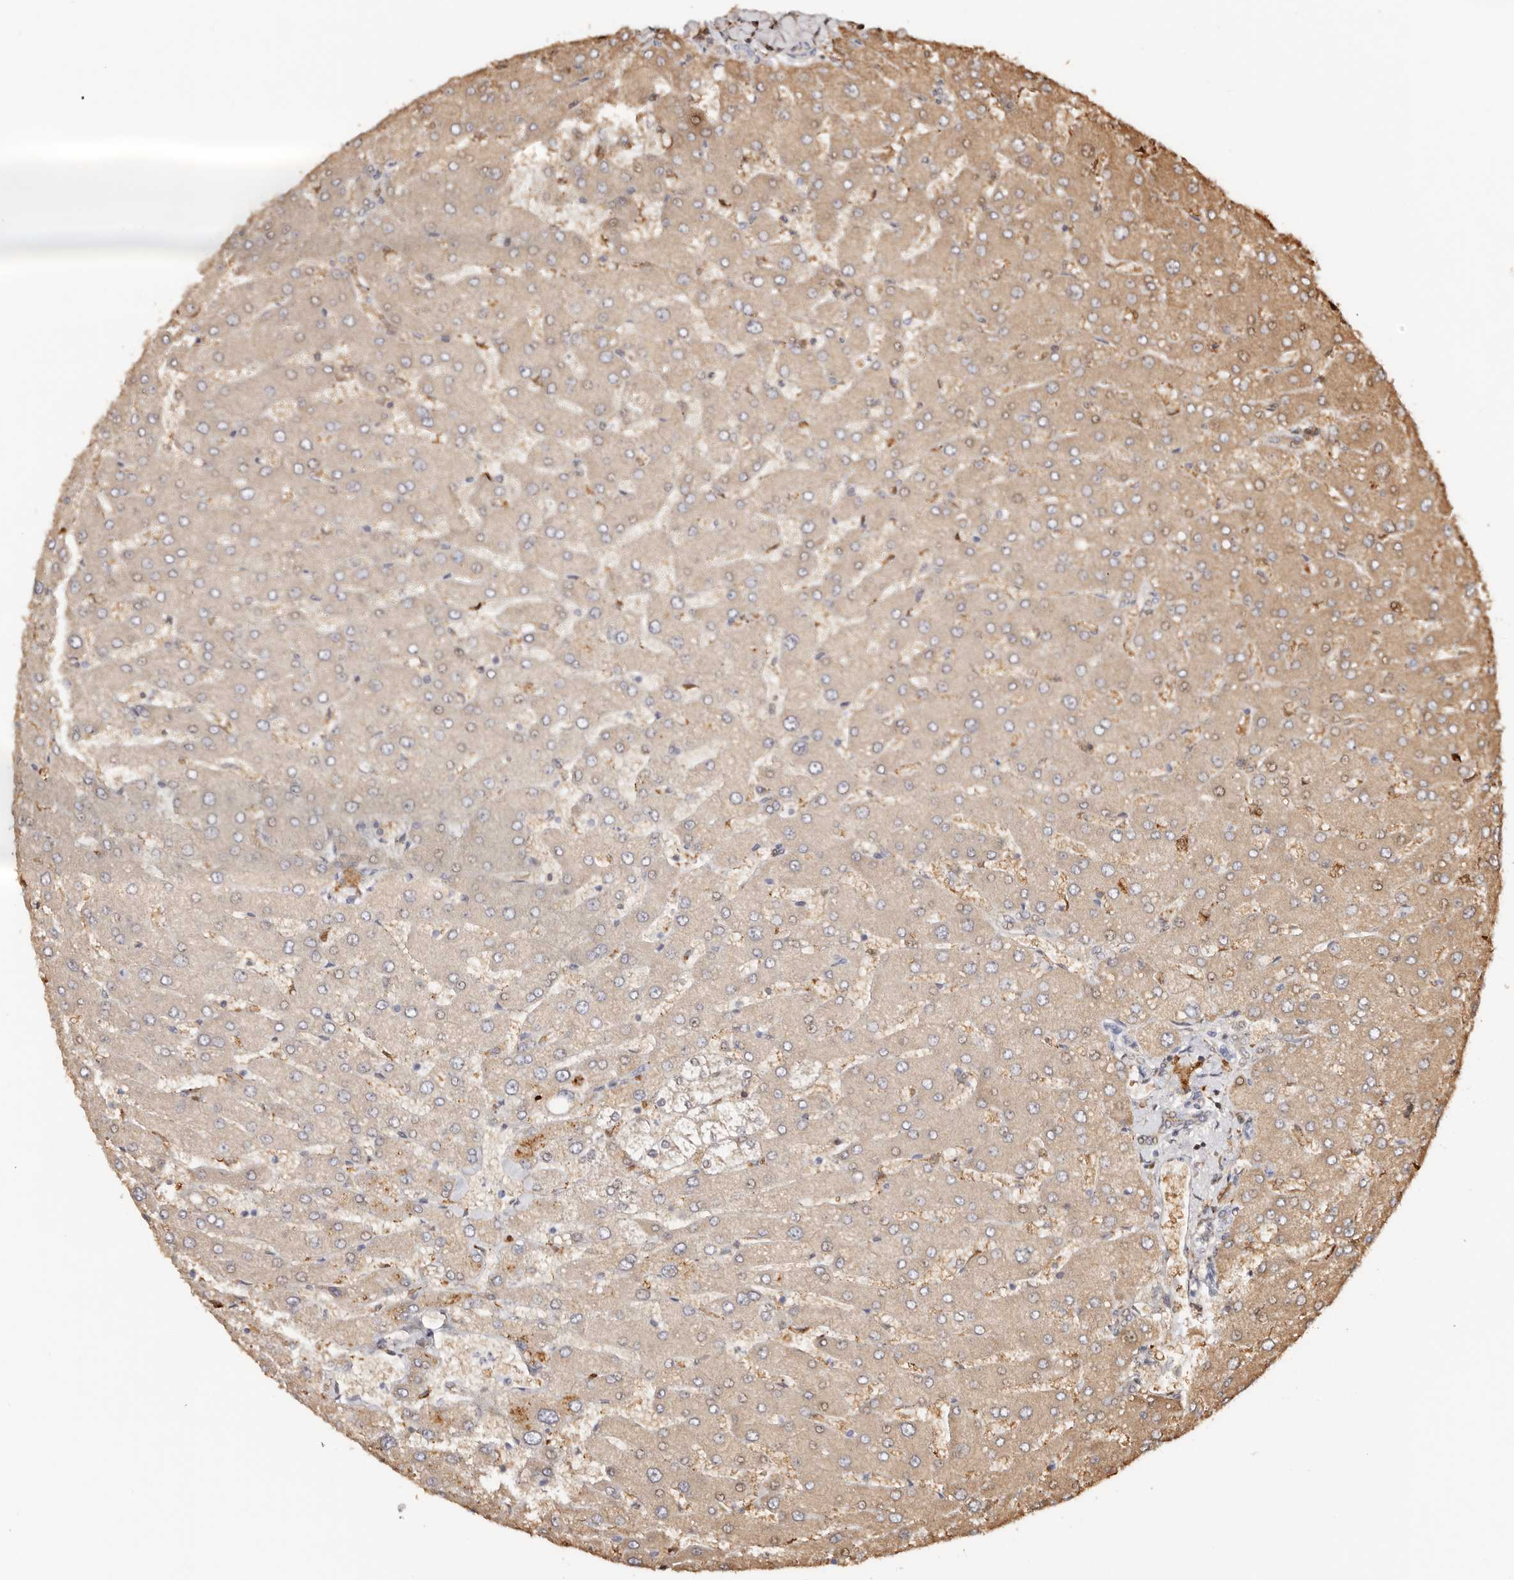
{"staining": {"intensity": "negative", "quantity": "none", "location": "none"}, "tissue": "liver", "cell_type": "Cholangiocytes", "image_type": "normal", "snomed": [{"axis": "morphology", "description": "Normal tissue, NOS"}, {"axis": "topography", "description": "Liver"}], "caption": "Cholangiocytes show no significant positivity in unremarkable liver. (DAB (3,3'-diaminobenzidine) IHC, high magnification).", "gene": "ODF2L", "patient": {"sex": "male", "age": 55}}